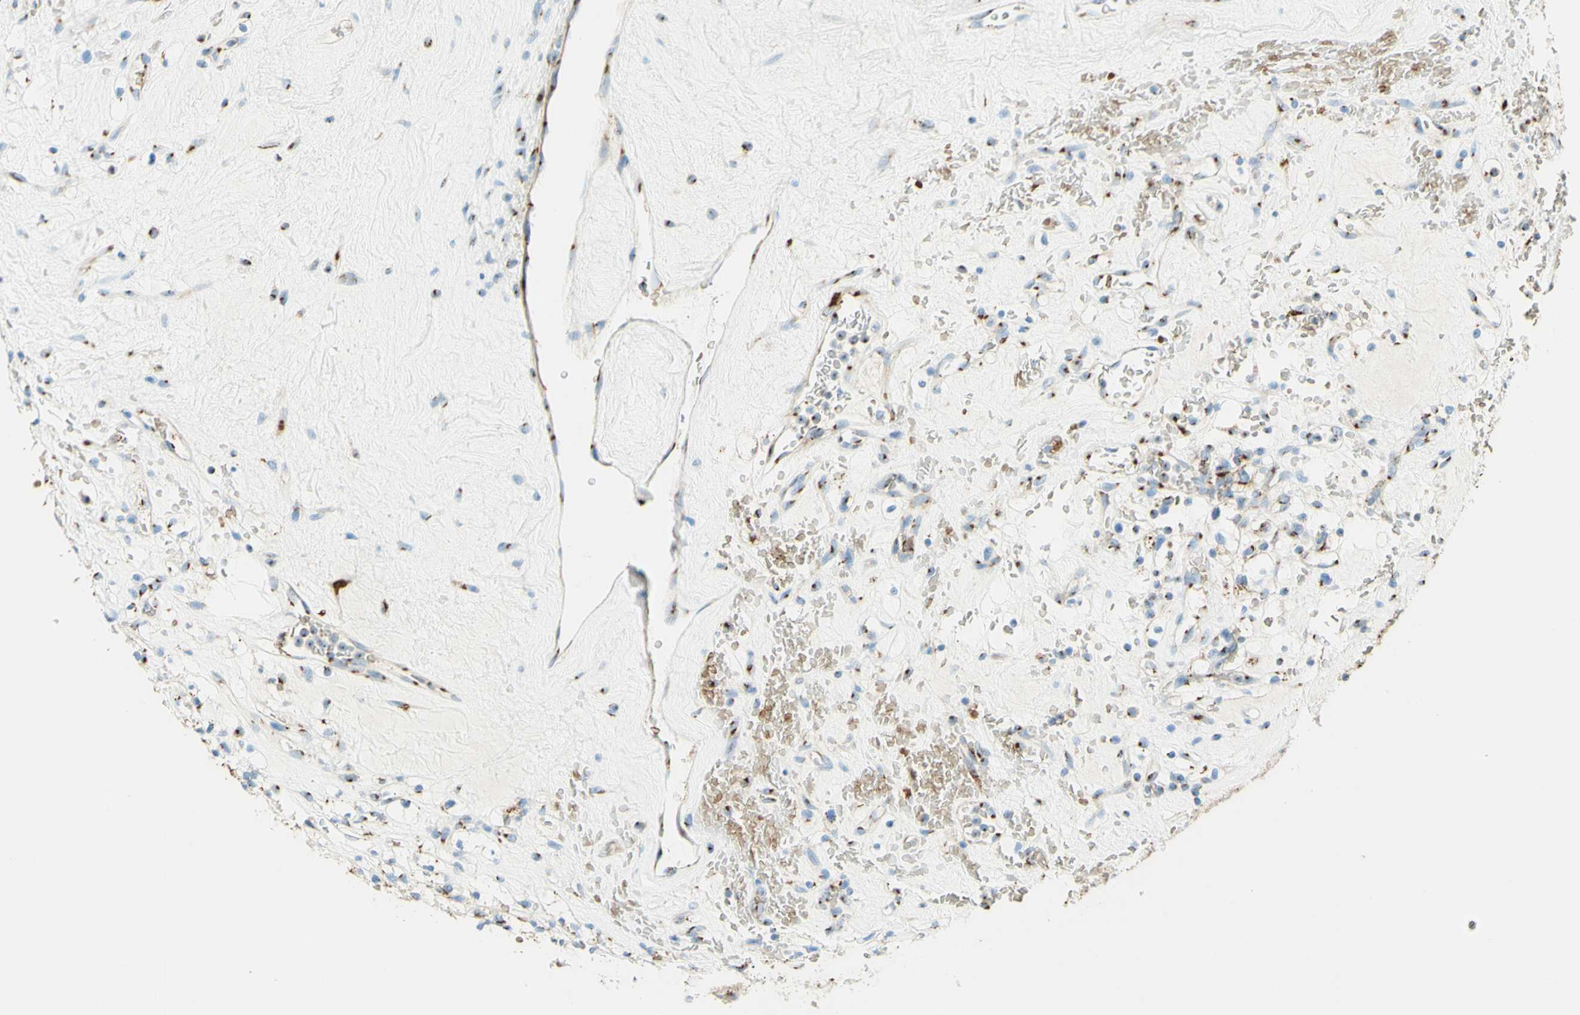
{"staining": {"intensity": "strong", "quantity": "25%-75%", "location": "cytoplasmic/membranous"}, "tissue": "renal cancer", "cell_type": "Tumor cells", "image_type": "cancer", "snomed": [{"axis": "morphology", "description": "Normal tissue, NOS"}, {"axis": "morphology", "description": "Adenocarcinoma, NOS"}, {"axis": "topography", "description": "Kidney"}], "caption": "Immunohistochemical staining of human renal adenocarcinoma demonstrates high levels of strong cytoplasmic/membranous protein positivity in about 25%-75% of tumor cells.", "gene": "GOLGB1", "patient": {"sex": "female", "age": 72}}